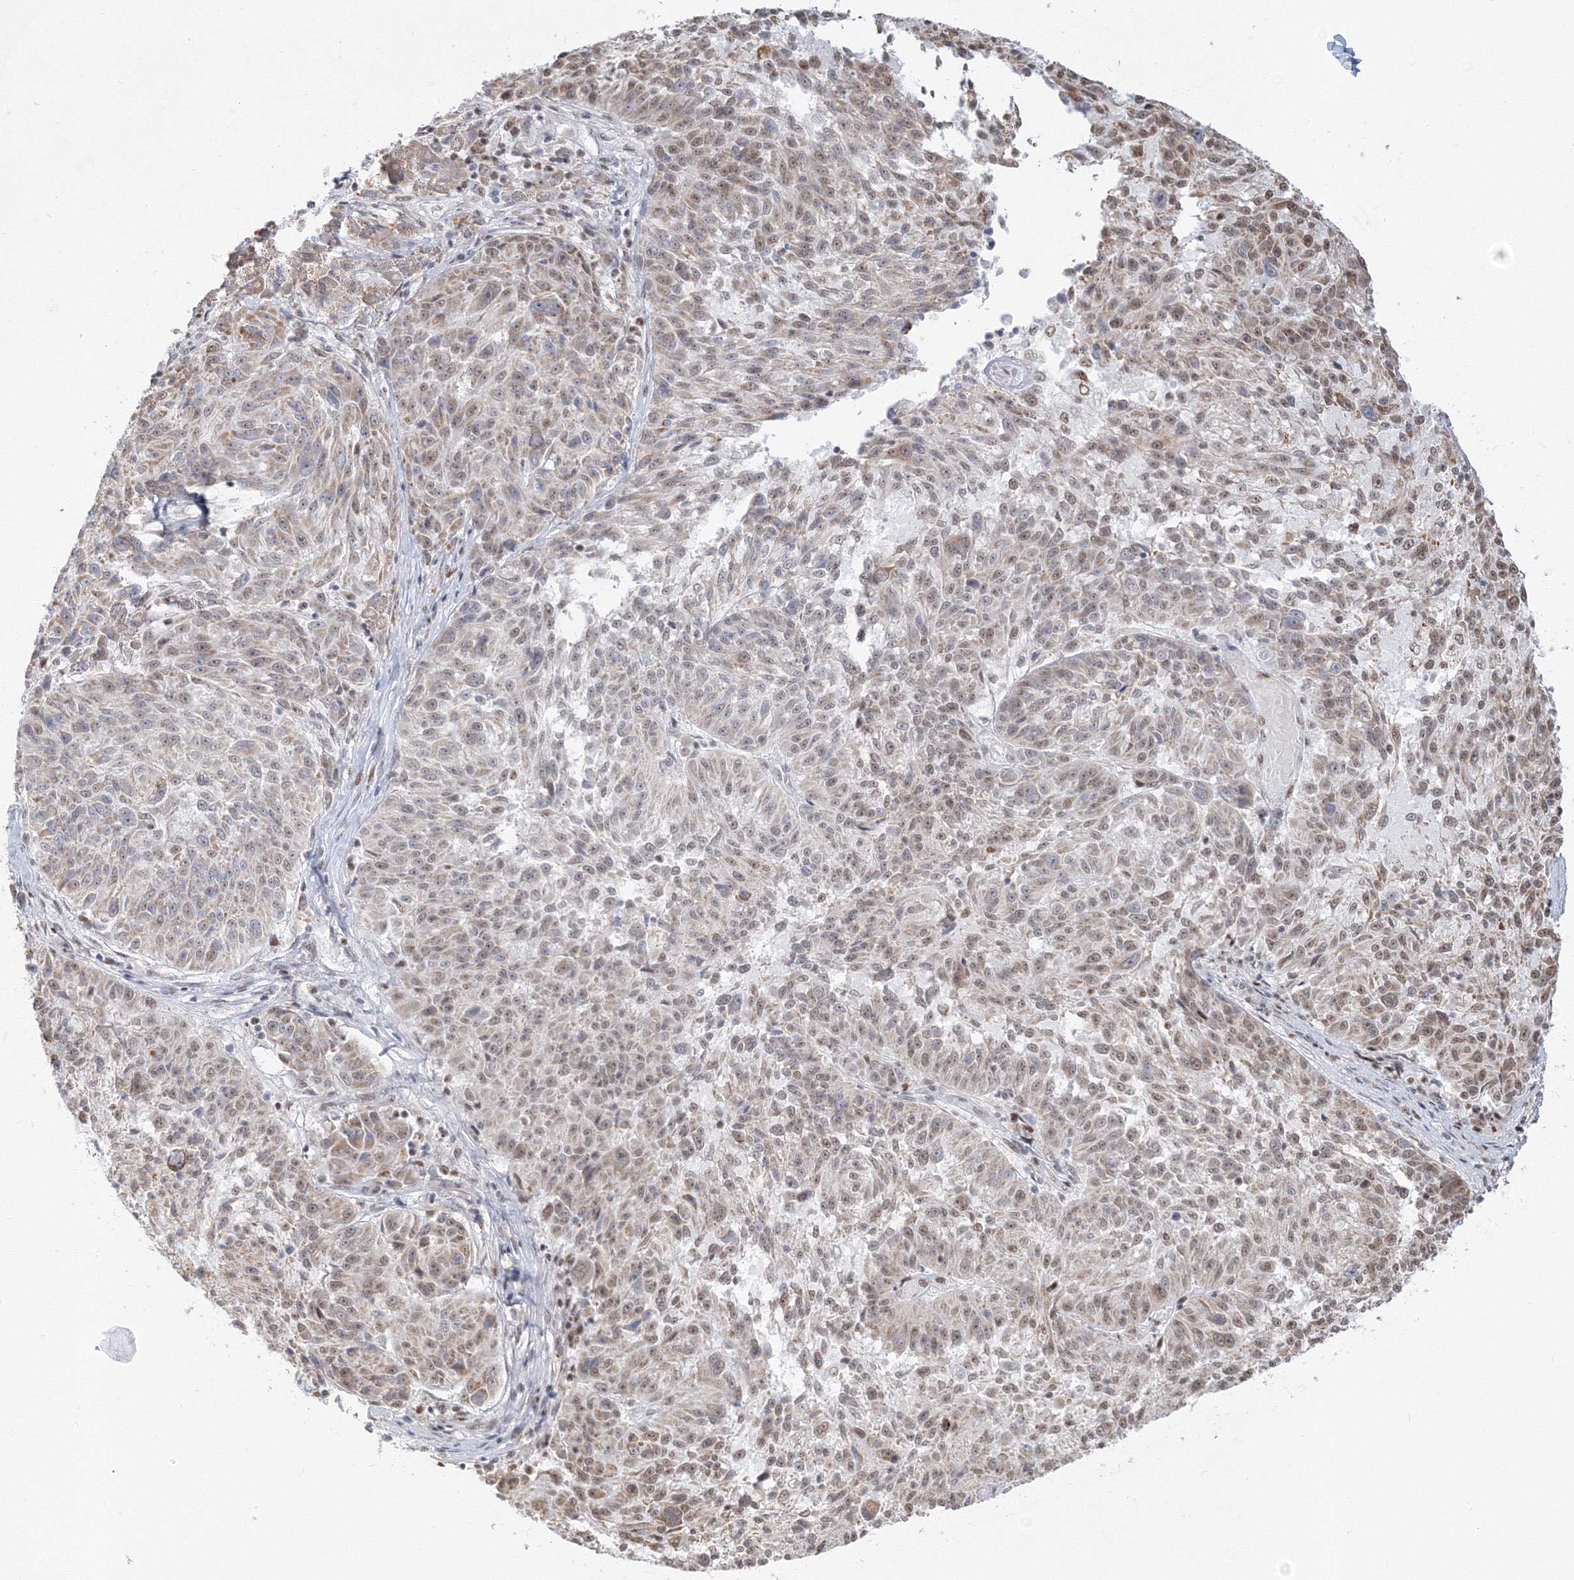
{"staining": {"intensity": "moderate", "quantity": ">75%", "location": "nuclear"}, "tissue": "melanoma", "cell_type": "Tumor cells", "image_type": "cancer", "snomed": [{"axis": "morphology", "description": "Malignant melanoma, NOS"}, {"axis": "topography", "description": "Skin"}], "caption": "An image showing moderate nuclear expression in about >75% of tumor cells in malignant melanoma, as visualized by brown immunohistochemical staining.", "gene": "PPP4R2", "patient": {"sex": "male", "age": 53}}